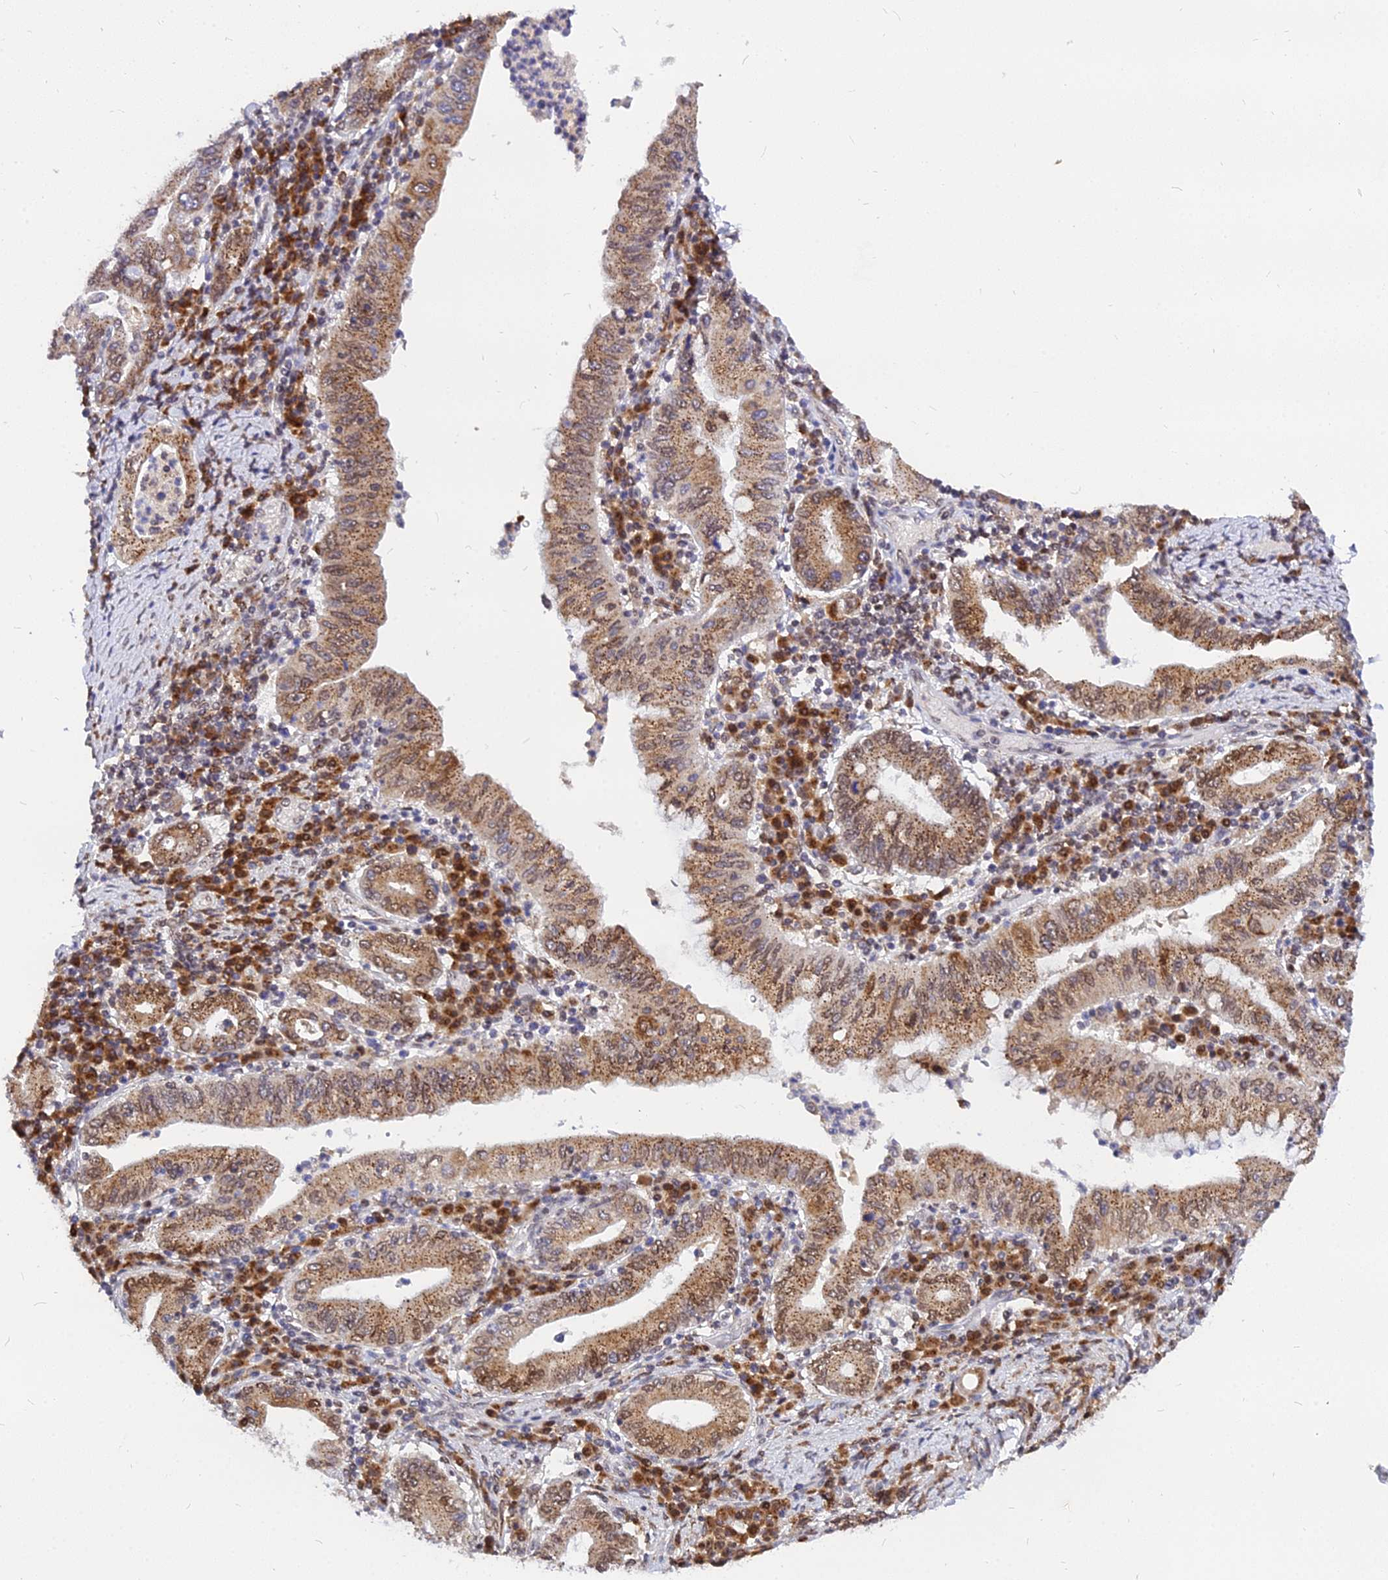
{"staining": {"intensity": "moderate", "quantity": ">75%", "location": "cytoplasmic/membranous,nuclear"}, "tissue": "stomach cancer", "cell_type": "Tumor cells", "image_type": "cancer", "snomed": [{"axis": "morphology", "description": "Normal tissue, NOS"}, {"axis": "morphology", "description": "Adenocarcinoma, NOS"}, {"axis": "topography", "description": "Esophagus"}, {"axis": "topography", "description": "Stomach, upper"}, {"axis": "topography", "description": "Peripheral nerve tissue"}], "caption": "IHC micrograph of stomach adenocarcinoma stained for a protein (brown), which exhibits medium levels of moderate cytoplasmic/membranous and nuclear staining in approximately >75% of tumor cells.", "gene": "RNF121", "patient": {"sex": "male", "age": 62}}